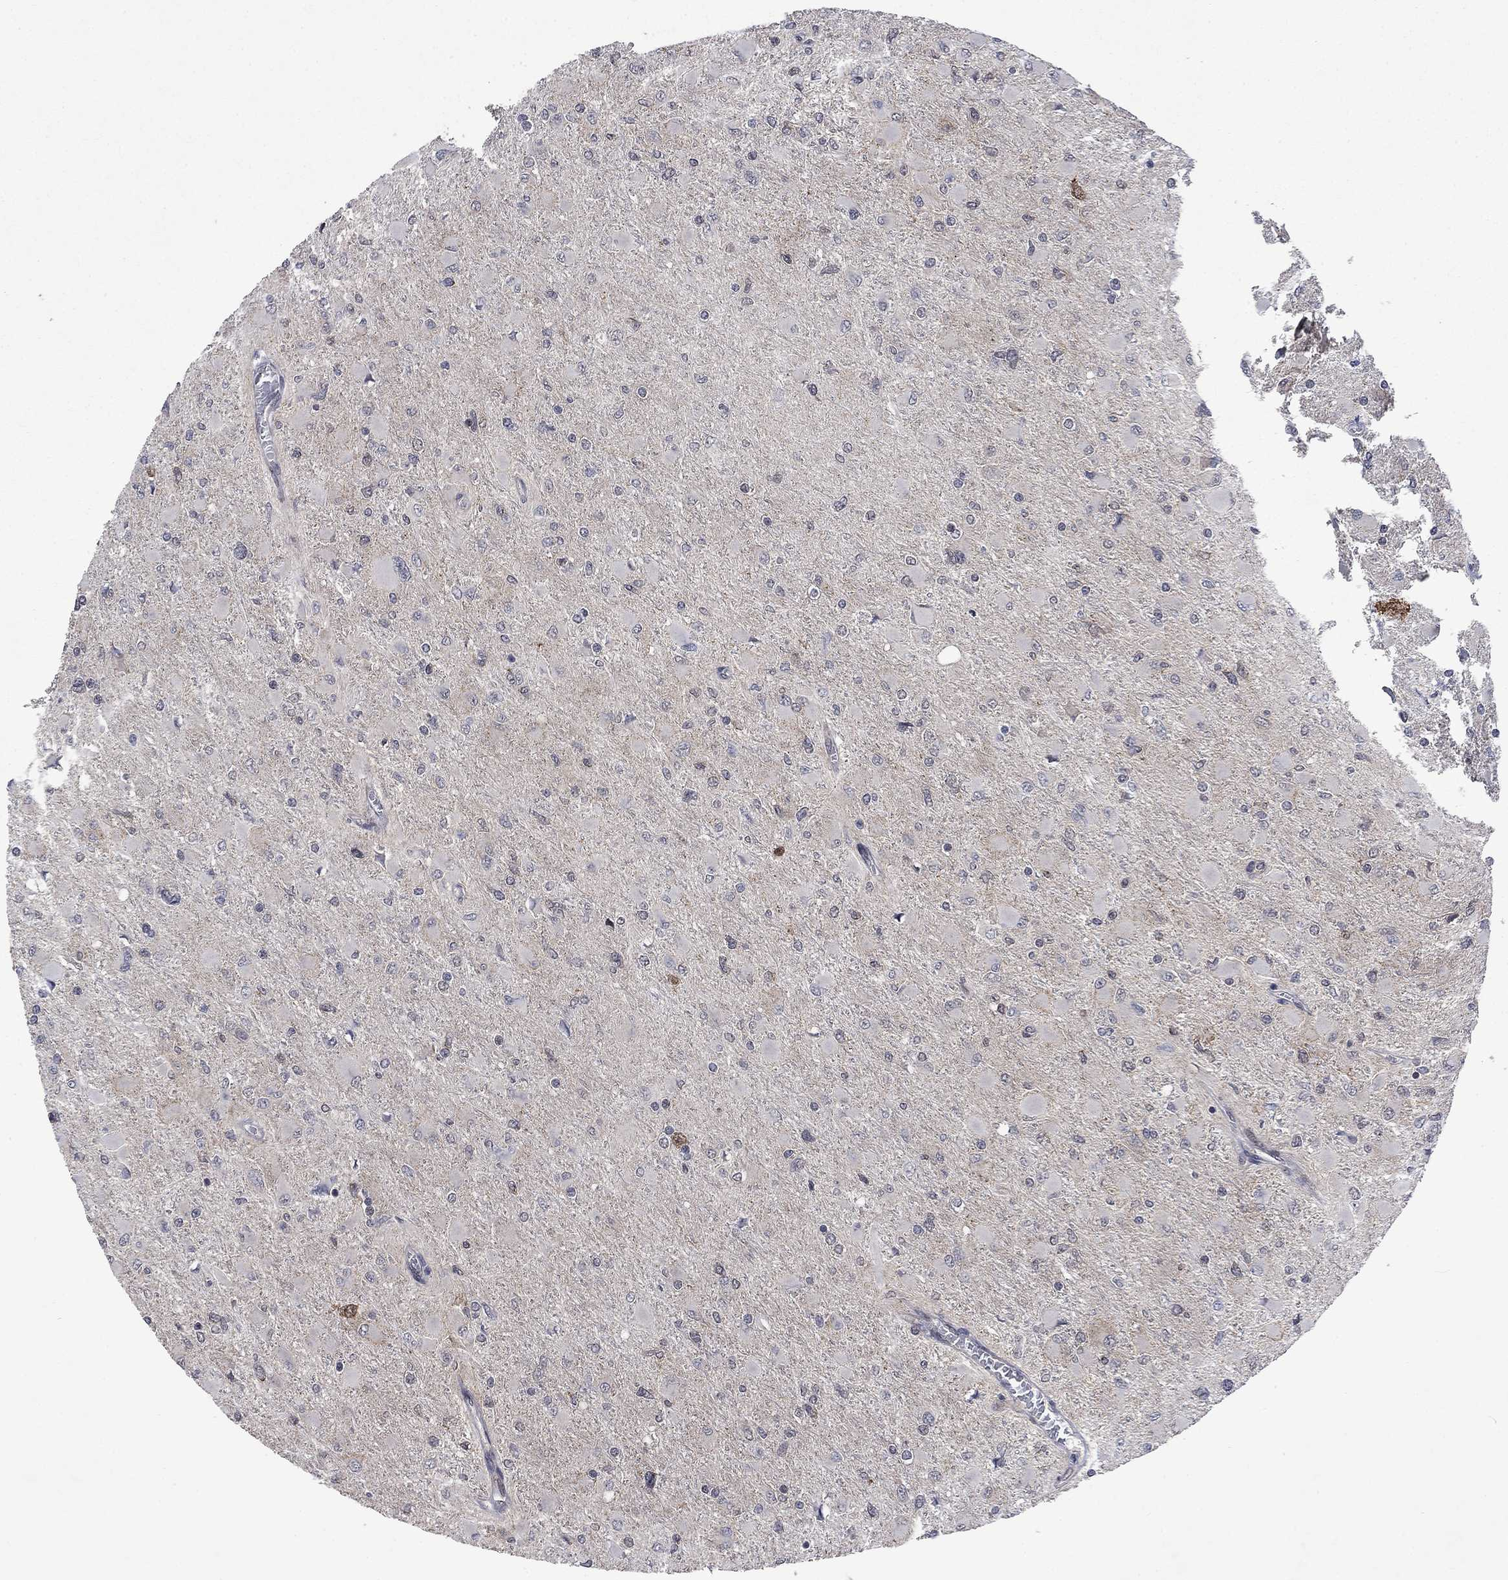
{"staining": {"intensity": "negative", "quantity": "none", "location": "none"}, "tissue": "glioma", "cell_type": "Tumor cells", "image_type": "cancer", "snomed": [{"axis": "morphology", "description": "Glioma, malignant, High grade"}, {"axis": "topography", "description": "Cerebral cortex"}], "caption": "Glioma stained for a protein using immunohistochemistry (IHC) exhibits no staining tumor cells.", "gene": "PPP1R9A", "patient": {"sex": "female", "age": 36}}